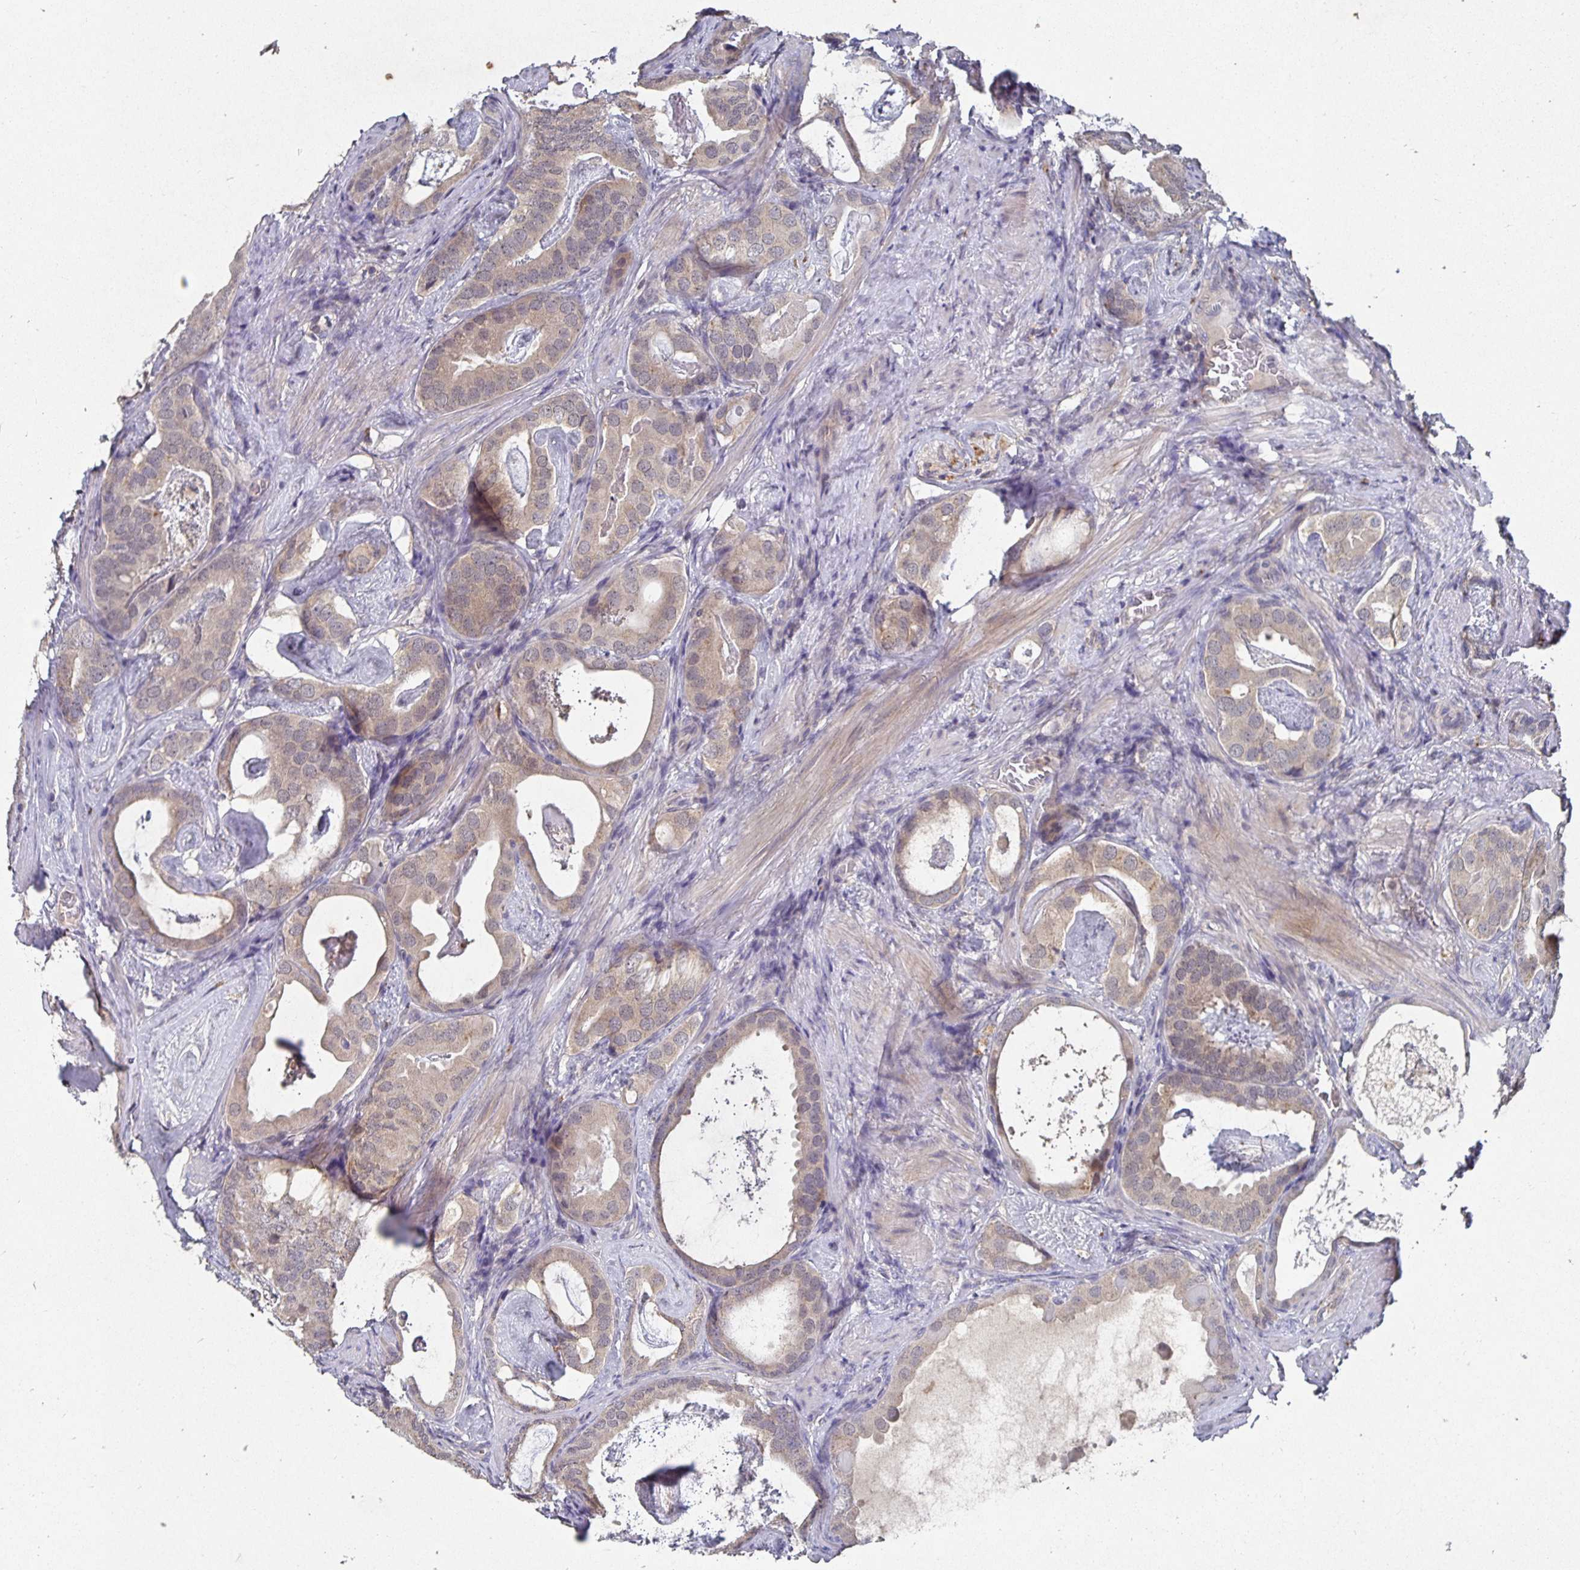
{"staining": {"intensity": "weak", "quantity": "25%-75%", "location": "cytoplasmic/membranous"}, "tissue": "prostate cancer", "cell_type": "Tumor cells", "image_type": "cancer", "snomed": [{"axis": "morphology", "description": "Adenocarcinoma, Low grade"}, {"axis": "topography", "description": "Prostate and seminal vesicle, NOS"}], "caption": "IHC histopathology image of neoplastic tissue: human prostate cancer (low-grade adenocarcinoma) stained using immunohistochemistry exhibits low levels of weak protein expression localized specifically in the cytoplasmic/membranous of tumor cells, appearing as a cytoplasmic/membranous brown color.", "gene": "HEPN1", "patient": {"sex": "male", "age": 71}}